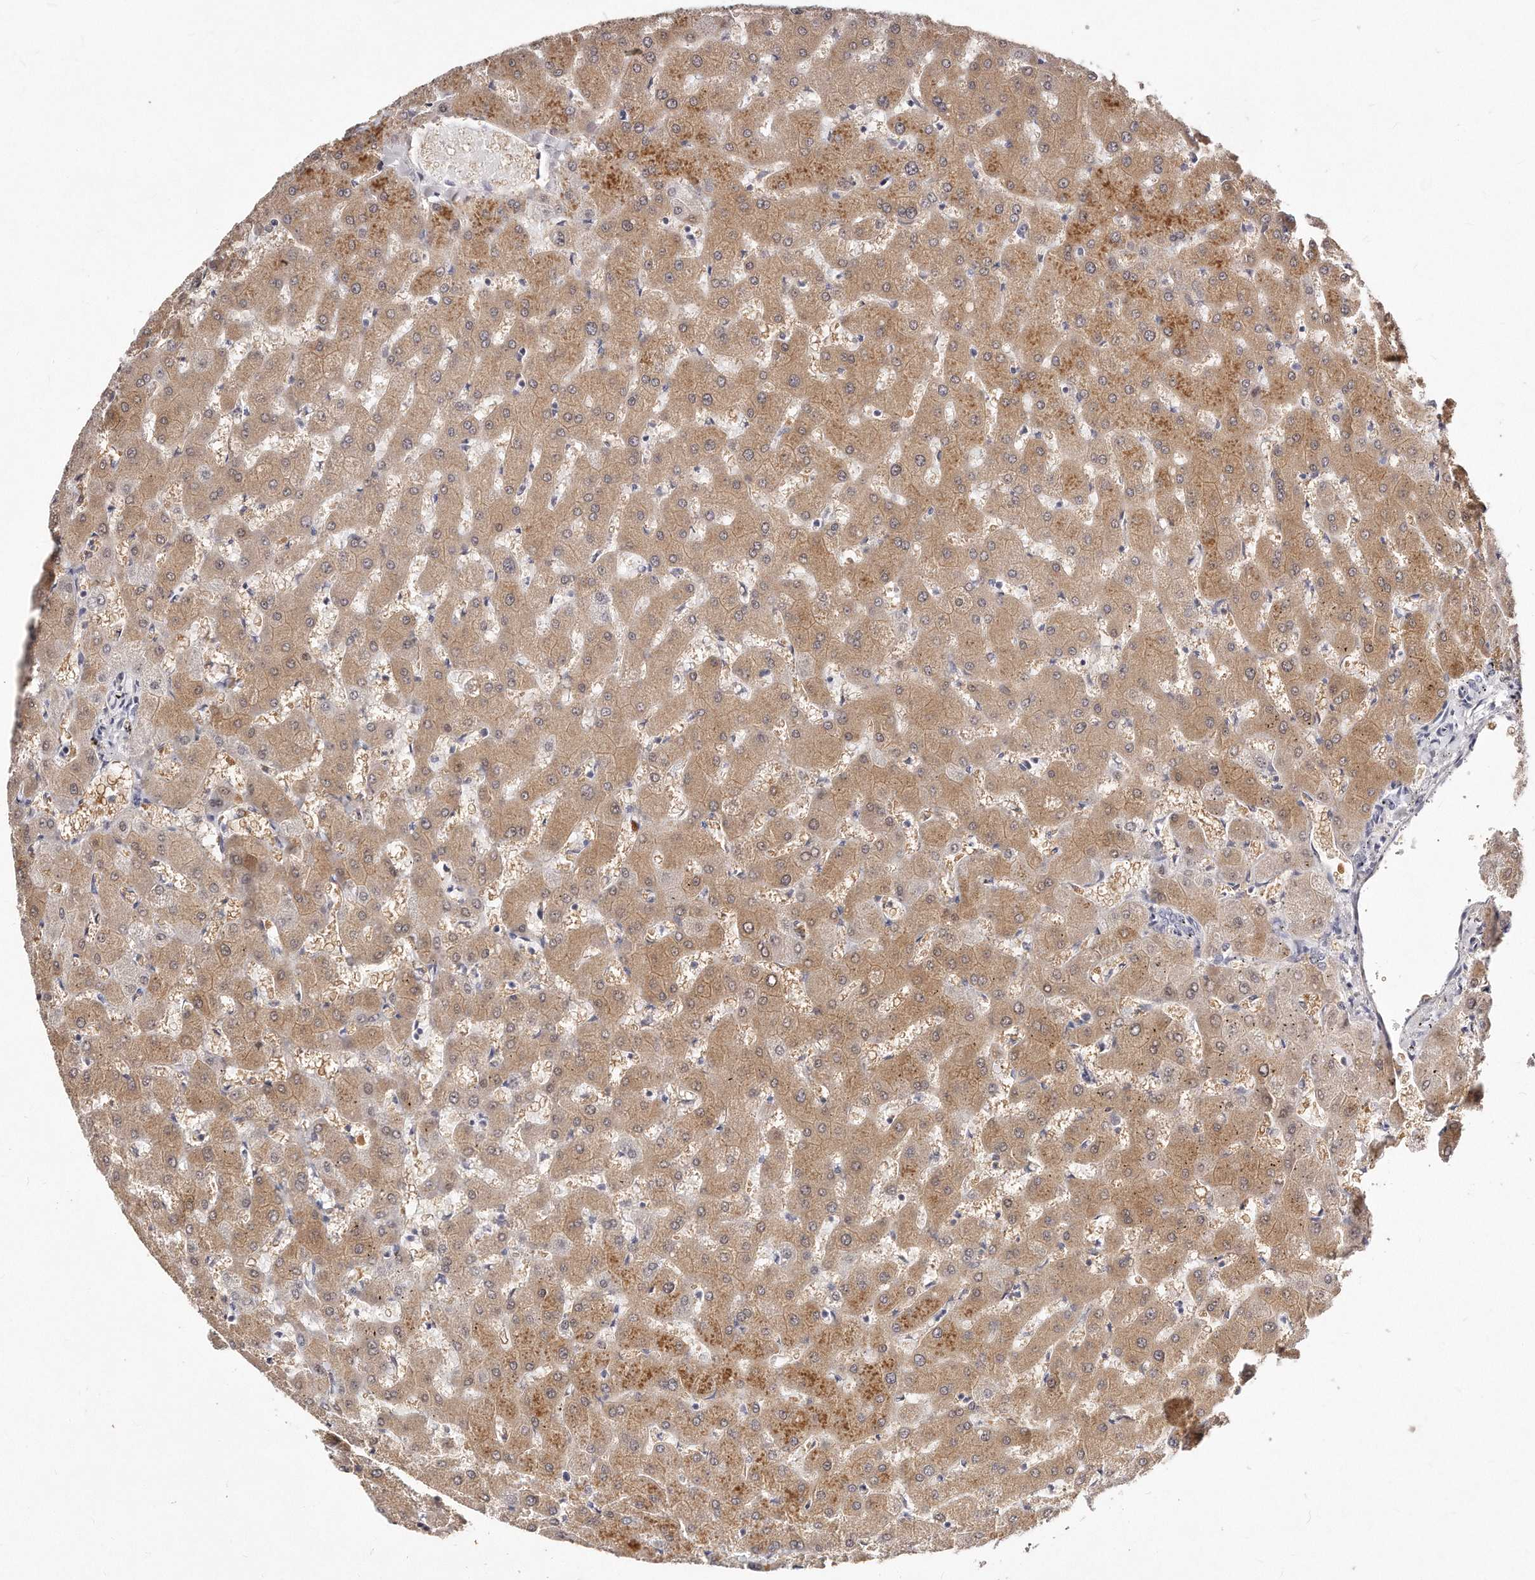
{"staining": {"intensity": "negative", "quantity": "none", "location": "none"}, "tissue": "liver", "cell_type": "Cholangiocytes", "image_type": "normal", "snomed": [{"axis": "morphology", "description": "Normal tissue, NOS"}, {"axis": "topography", "description": "Liver"}], "caption": "Normal liver was stained to show a protein in brown. There is no significant positivity in cholangiocytes. (DAB immunohistochemistry, high magnification).", "gene": "GDA", "patient": {"sex": "female", "age": 63}}